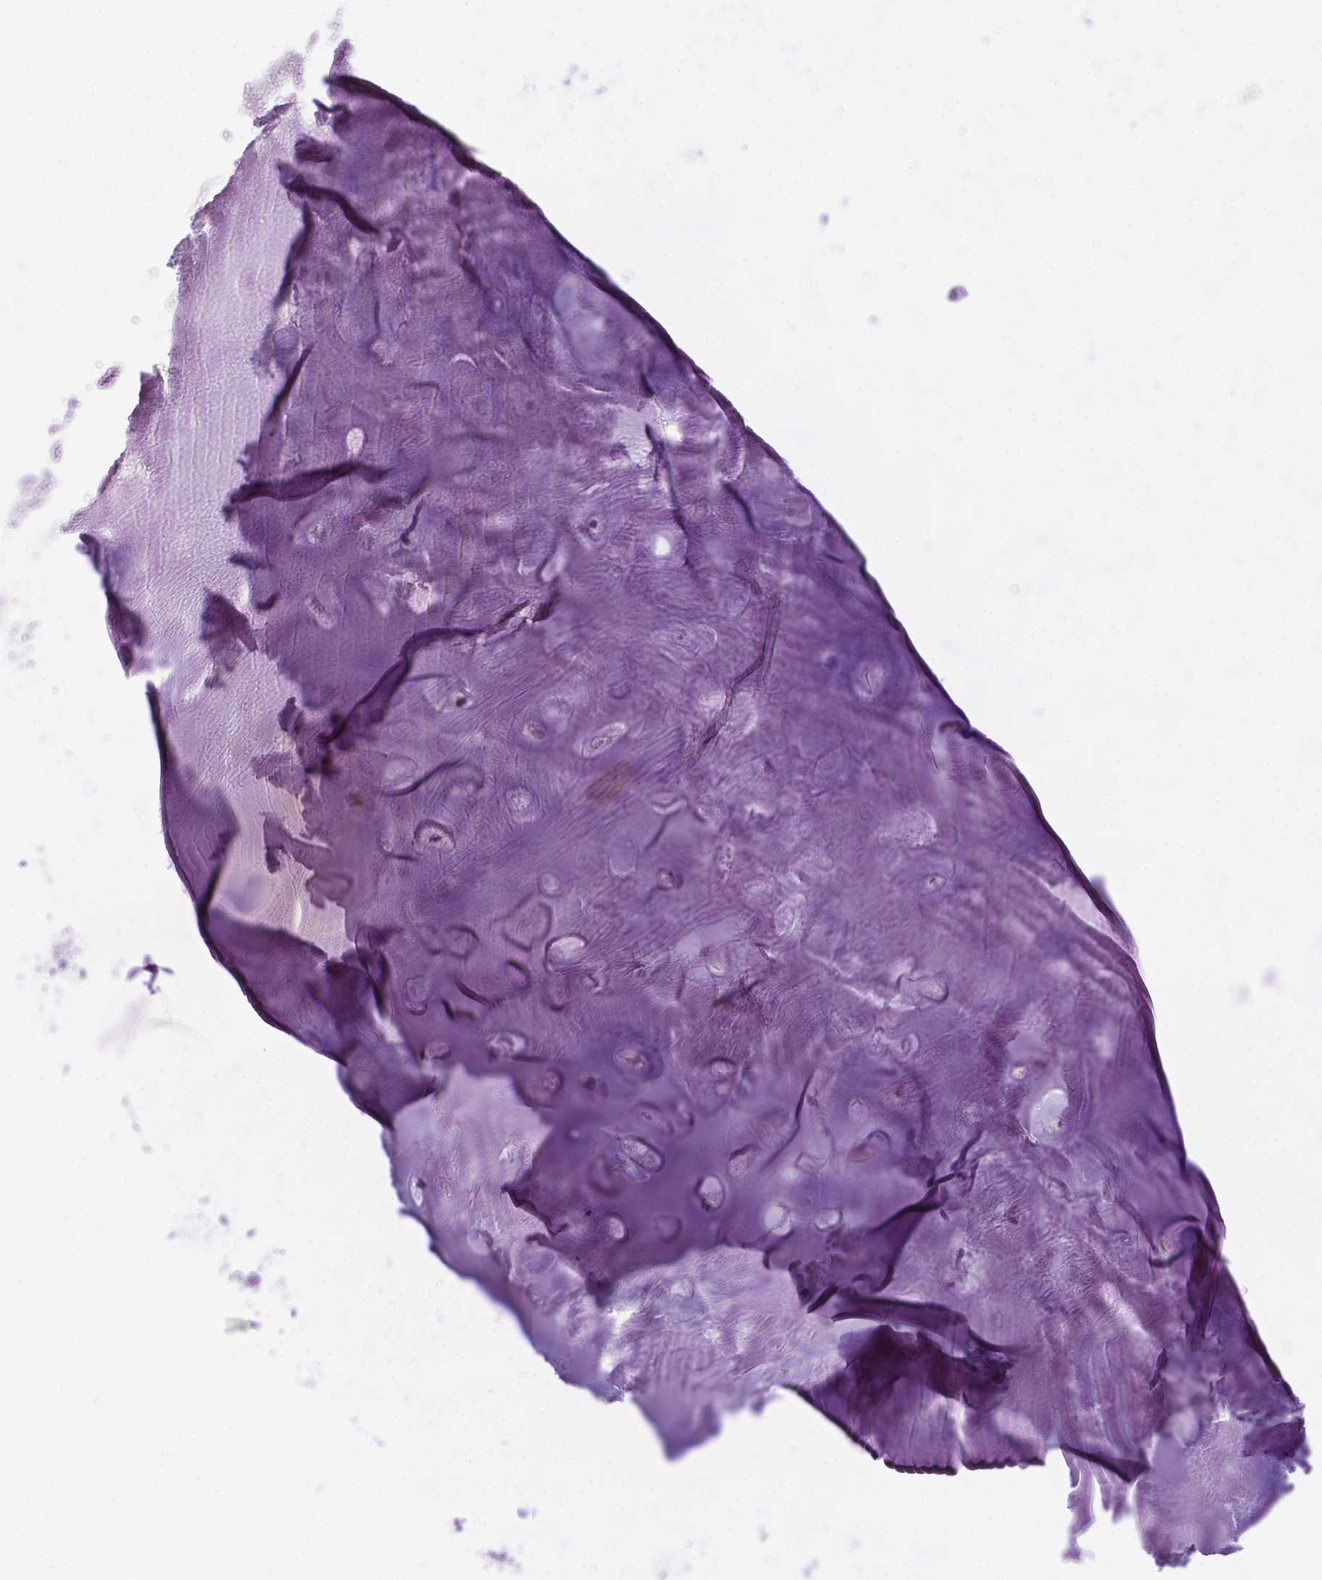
{"staining": {"intensity": "negative", "quantity": "none", "location": "none"}, "tissue": "adipose tissue", "cell_type": "Adipocytes", "image_type": "normal", "snomed": [{"axis": "morphology", "description": "Normal tissue, NOS"}, {"axis": "morphology", "description": "Squamous cell carcinoma, NOS"}, {"axis": "topography", "description": "Cartilage tissue"}, {"axis": "topography", "description": "Bronchus"}, {"axis": "topography", "description": "Lung"}], "caption": "An IHC micrograph of benign adipose tissue is shown. There is no staining in adipocytes of adipose tissue. (DAB (3,3'-diaminobenzidine) immunohistochemistry visualized using brightfield microscopy, high magnification).", "gene": "GRIN2B", "patient": {"sex": "male", "age": 66}}